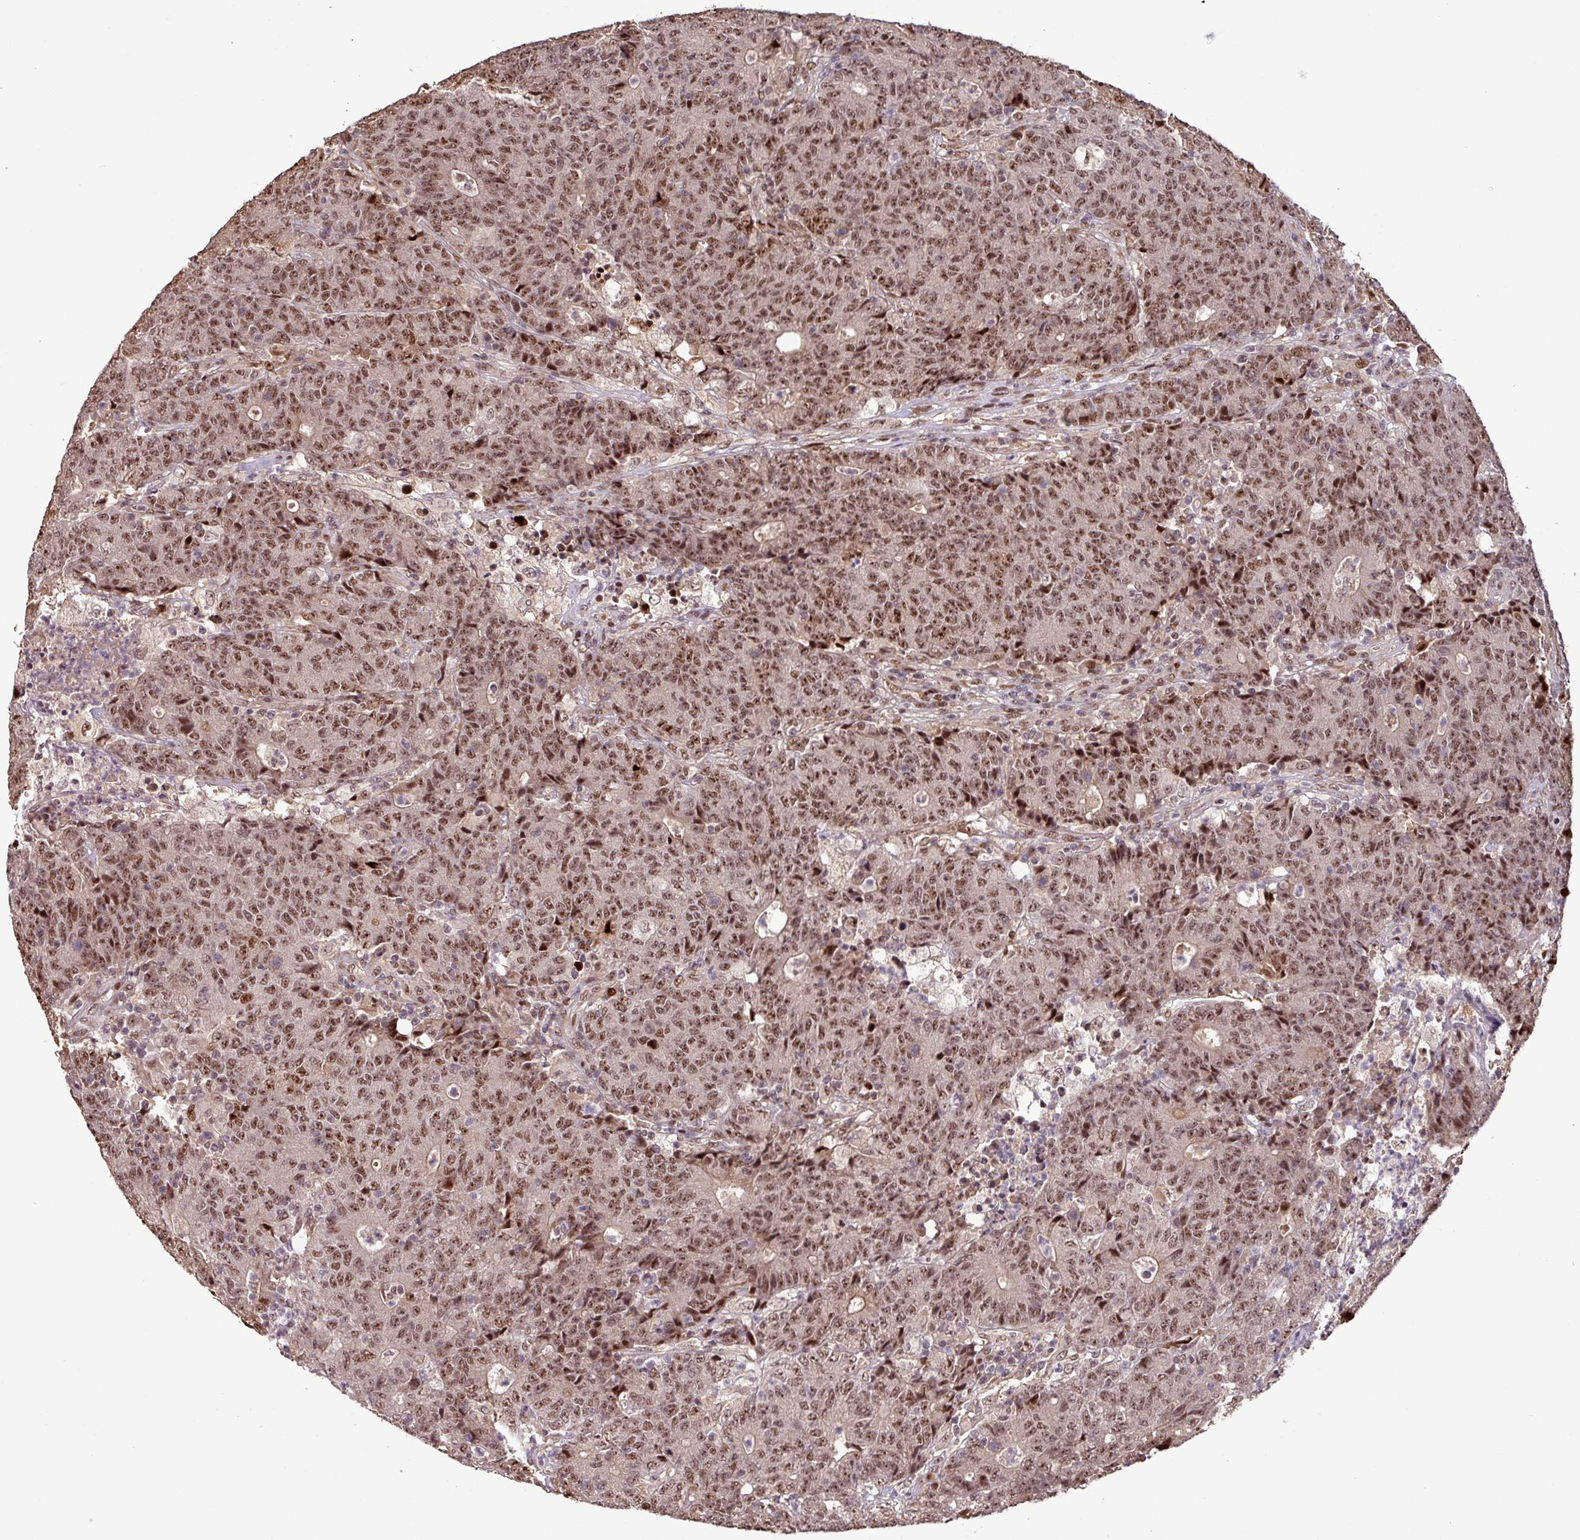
{"staining": {"intensity": "moderate", "quantity": ">75%", "location": "nuclear"}, "tissue": "colorectal cancer", "cell_type": "Tumor cells", "image_type": "cancer", "snomed": [{"axis": "morphology", "description": "Adenocarcinoma, NOS"}, {"axis": "topography", "description": "Colon"}], "caption": "Immunohistochemical staining of human colorectal cancer (adenocarcinoma) reveals medium levels of moderate nuclear expression in about >75% of tumor cells. The staining is performed using DAB (3,3'-diaminobenzidine) brown chromogen to label protein expression. The nuclei are counter-stained blue using hematoxylin.", "gene": "SLC22A24", "patient": {"sex": "female", "age": 75}}